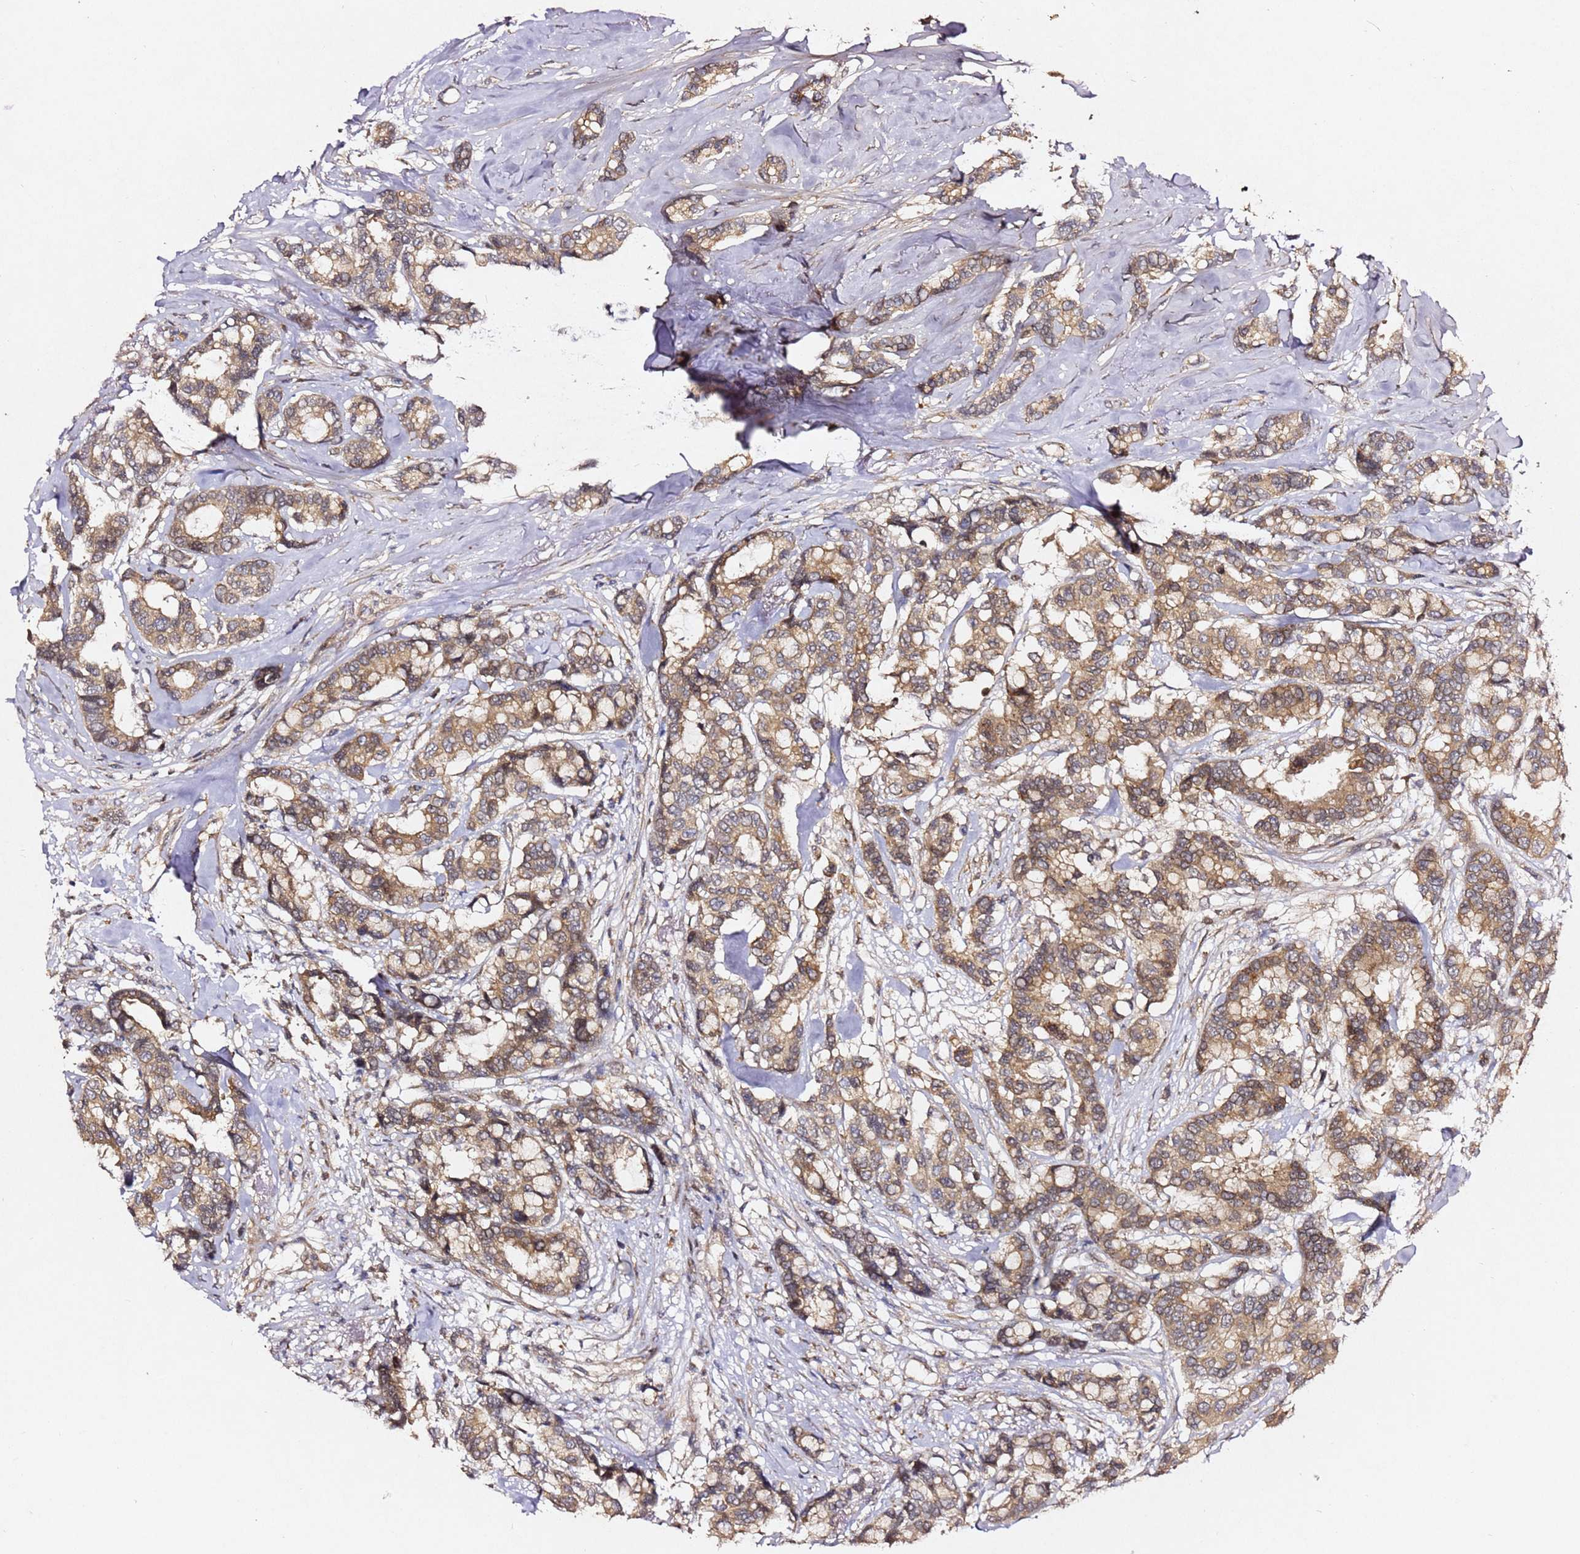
{"staining": {"intensity": "weak", "quantity": ">75%", "location": "cytoplasmic/membranous"}, "tissue": "breast cancer", "cell_type": "Tumor cells", "image_type": "cancer", "snomed": [{"axis": "morphology", "description": "Duct carcinoma"}, {"axis": "topography", "description": "Breast"}], "caption": "This is a photomicrograph of immunohistochemistry (IHC) staining of breast cancer (intraductal carcinoma), which shows weak positivity in the cytoplasmic/membranous of tumor cells.", "gene": "ALG11", "patient": {"sex": "female", "age": 87}}